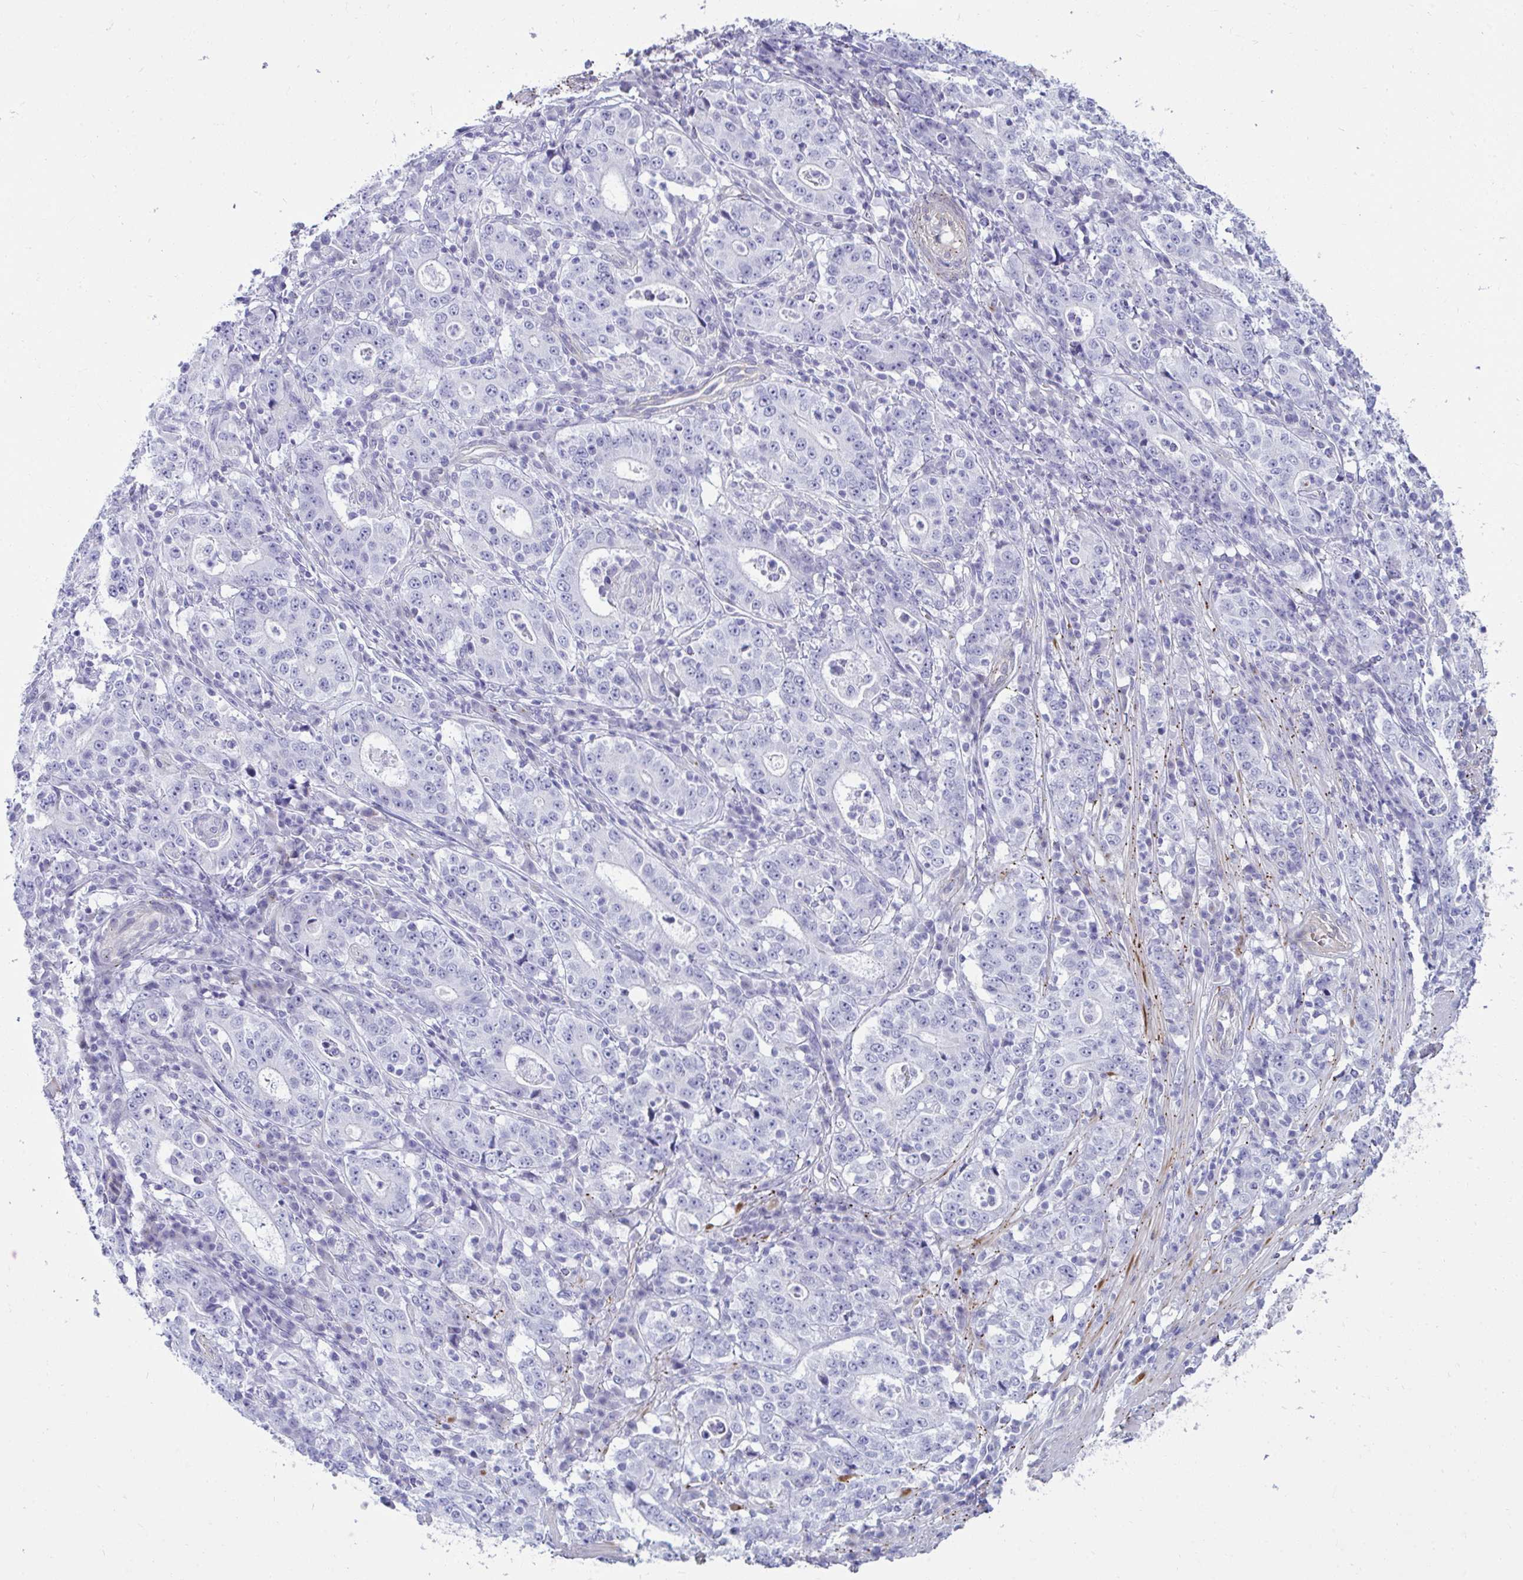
{"staining": {"intensity": "negative", "quantity": "none", "location": "none"}, "tissue": "stomach cancer", "cell_type": "Tumor cells", "image_type": "cancer", "snomed": [{"axis": "morphology", "description": "Normal tissue, NOS"}, {"axis": "morphology", "description": "Adenocarcinoma, NOS"}, {"axis": "topography", "description": "Stomach, upper"}, {"axis": "topography", "description": "Stomach"}], "caption": "A micrograph of human stomach adenocarcinoma is negative for staining in tumor cells. Nuclei are stained in blue.", "gene": "UBL3", "patient": {"sex": "male", "age": 59}}